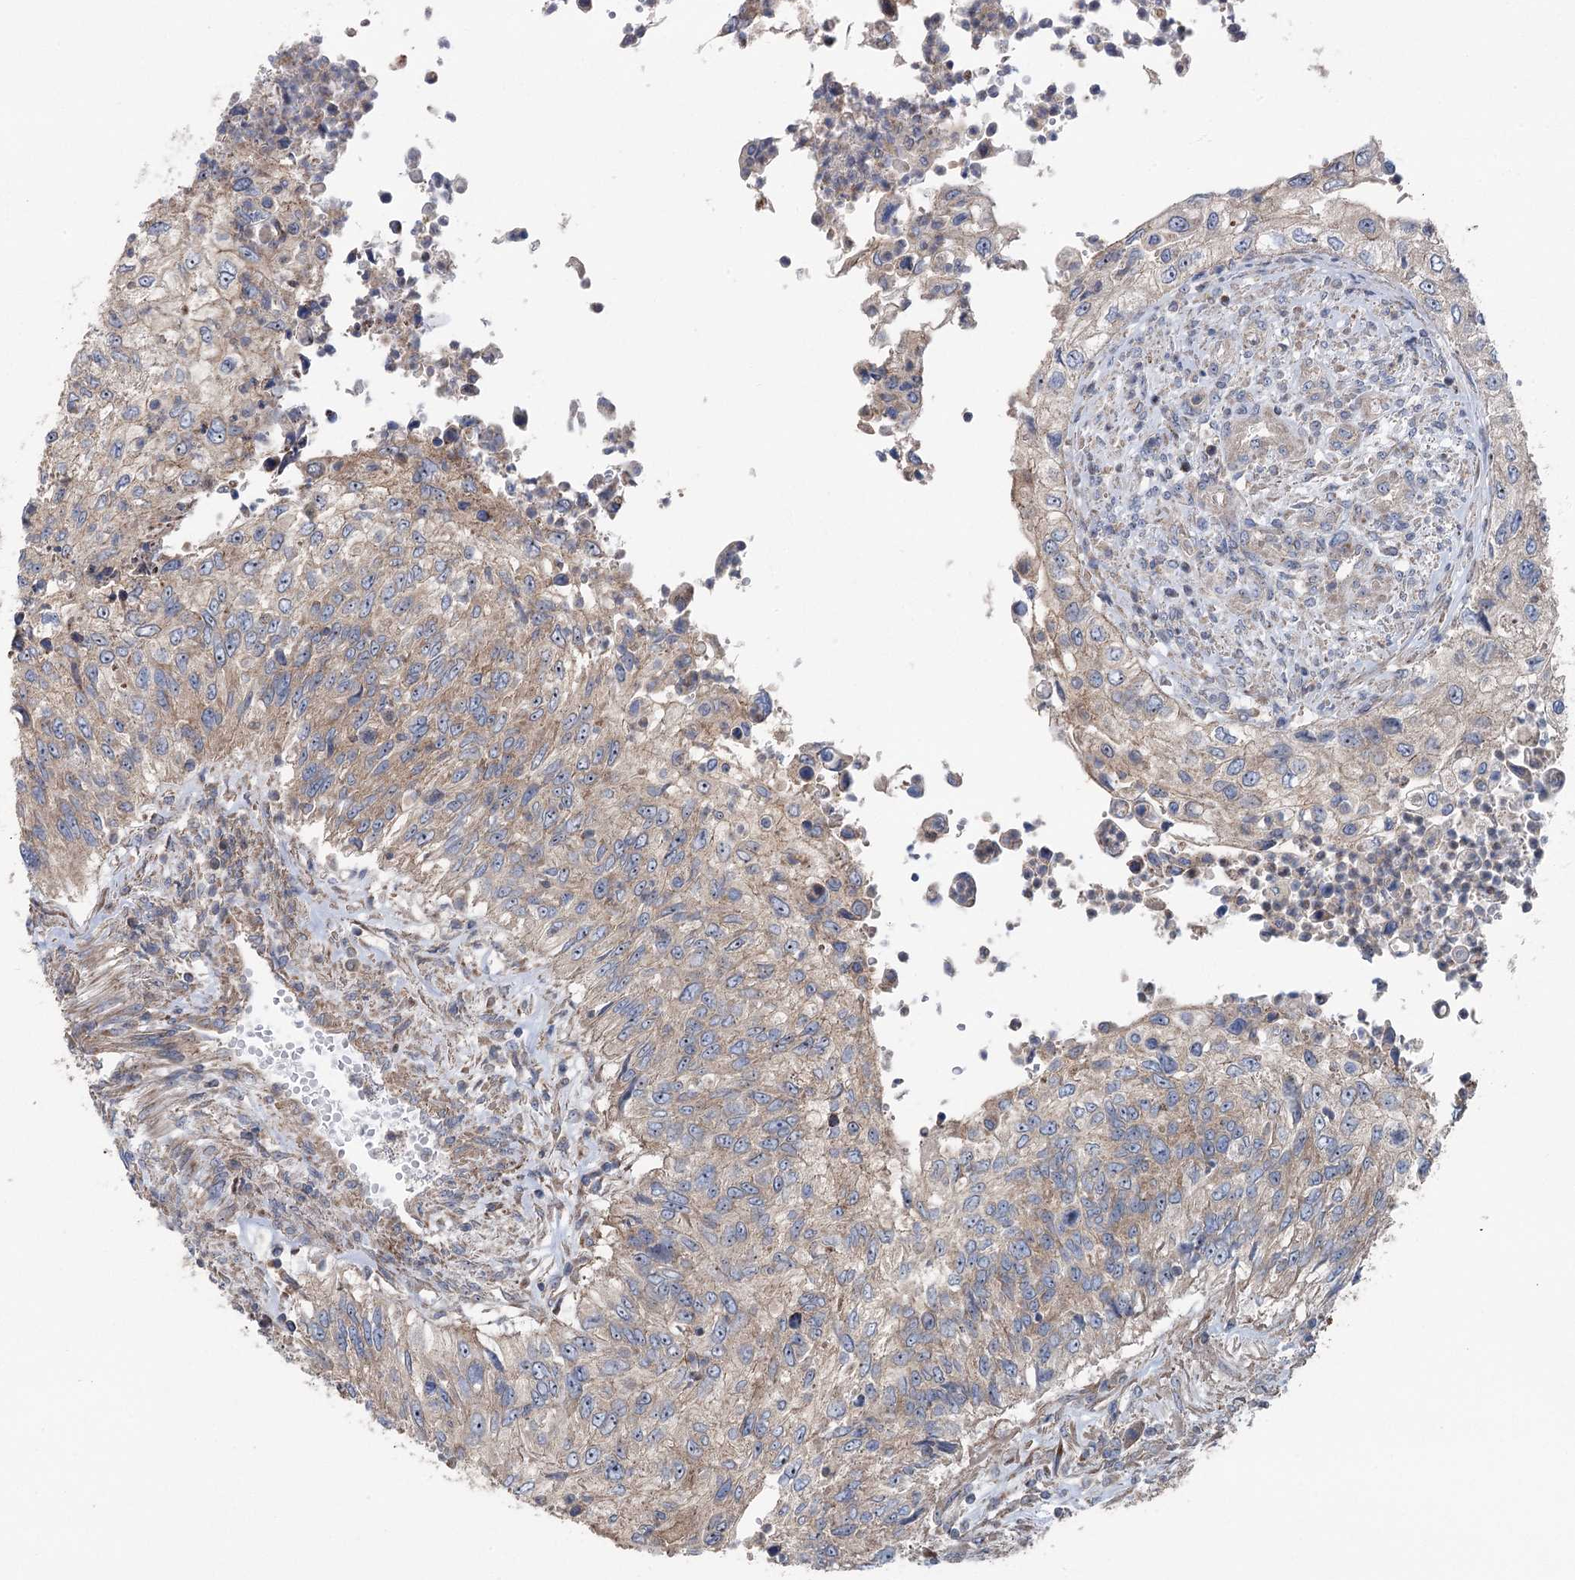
{"staining": {"intensity": "weak", "quantity": "25%-75%", "location": "cytoplasmic/membranous"}, "tissue": "urothelial cancer", "cell_type": "Tumor cells", "image_type": "cancer", "snomed": [{"axis": "morphology", "description": "Urothelial carcinoma, High grade"}, {"axis": "topography", "description": "Urinary bladder"}], "caption": "IHC (DAB (3,3'-diaminobenzidine)) staining of urothelial carcinoma (high-grade) exhibits weak cytoplasmic/membranous protein staining in about 25%-75% of tumor cells.", "gene": "MARK2", "patient": {"sex": "female", "age": 60}}